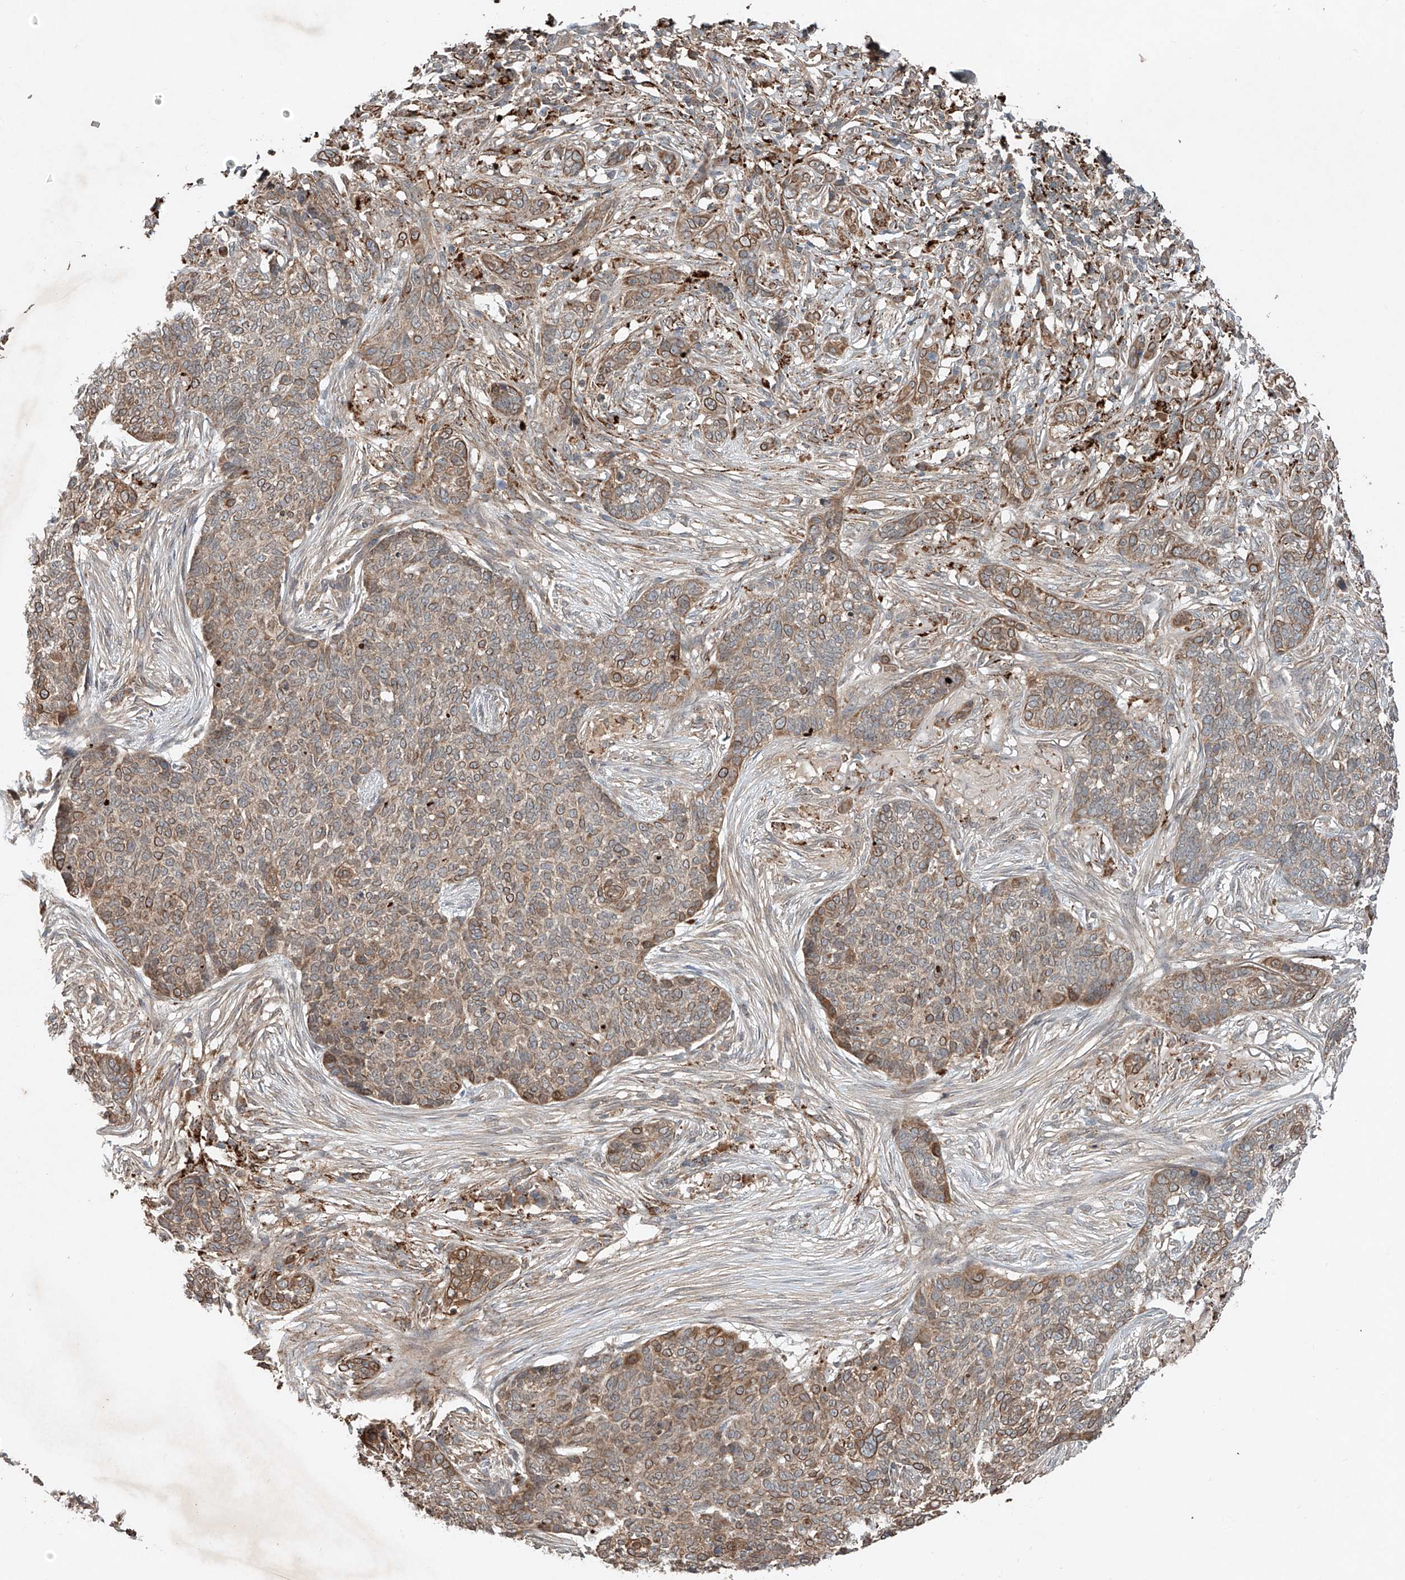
{"staining": {"intensity": "moderate", "quantity": ">75%", "location": "cytoplasmic/membranous"}, "tissue": "skin cancer", "cell_type": "Tumor cells", "image_type": "cancer", "snomed": [{"axis": "morphology", "description": "Basal cell carcinoma"}, {"axis": "topography", "description": "Skin"}], "caption": "A brown stain highlights moderate cytoplasmic/membranous expression of a protein in basal cell carcinoma (skin) tumor cells.", "gene": "IER5", "patient": {"sex": "male", "age": 85}}